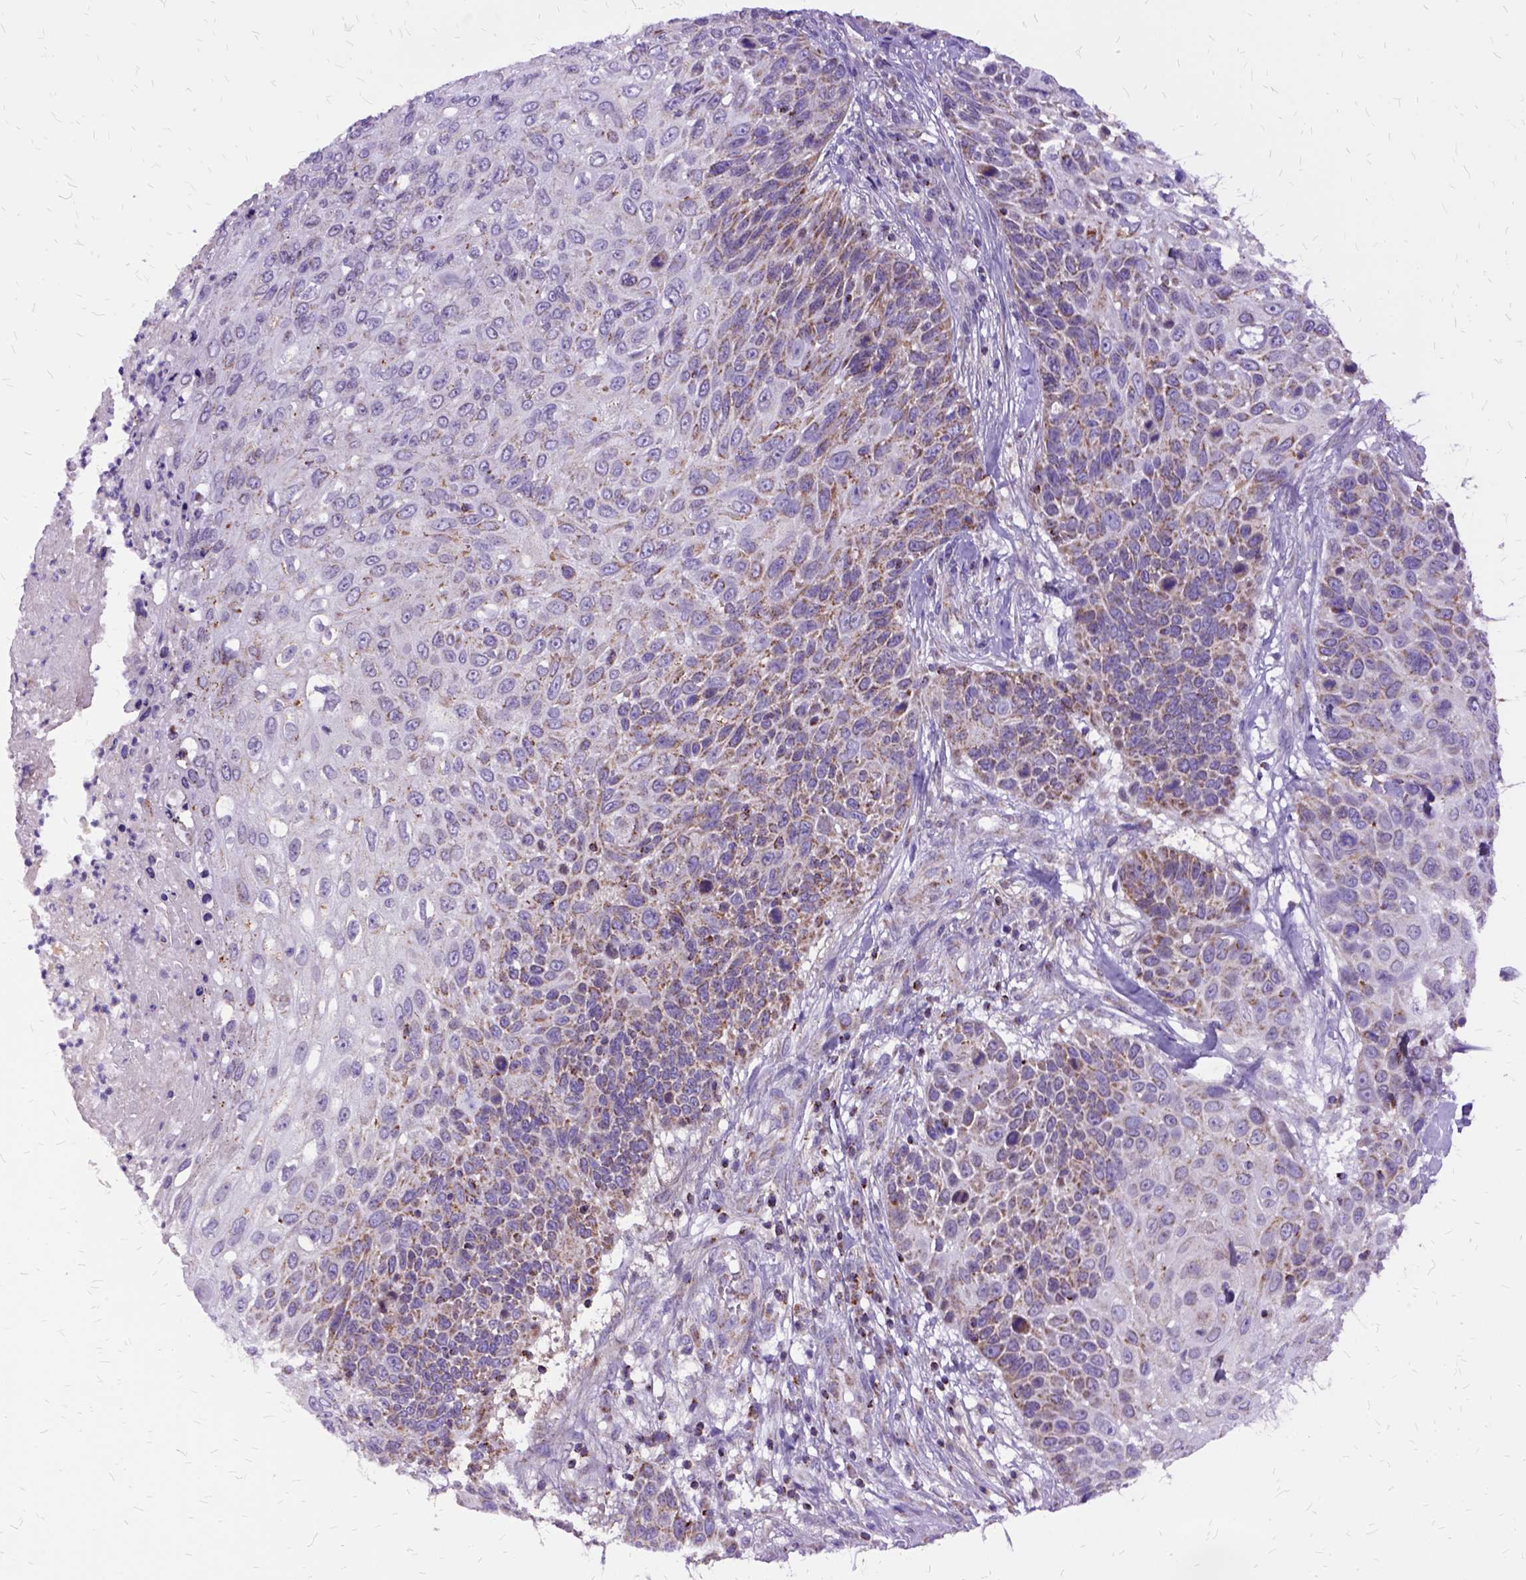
{"staining": {"intensity": "moderate", "quantity": "25%-75%", "location": "cytoplasmic/membranous"}, "tissue": "skin cancer", "cell_type": "Tumor cells", "image_type": "cancer", "snomed": [{"axis": "morphology", "description": "Squamous cell carcinoma, NOS"}, {"axis": "topography", "description": "Skin"}], "caption": "Immunohistochemical staining of skin squamous cell carcinoma displays moderate cytoplasmic/membranous protein staining in about 25%-75% of tumor cells.", "gene": "OXCT1", "patient": {"sex": "male", "age": 92}}